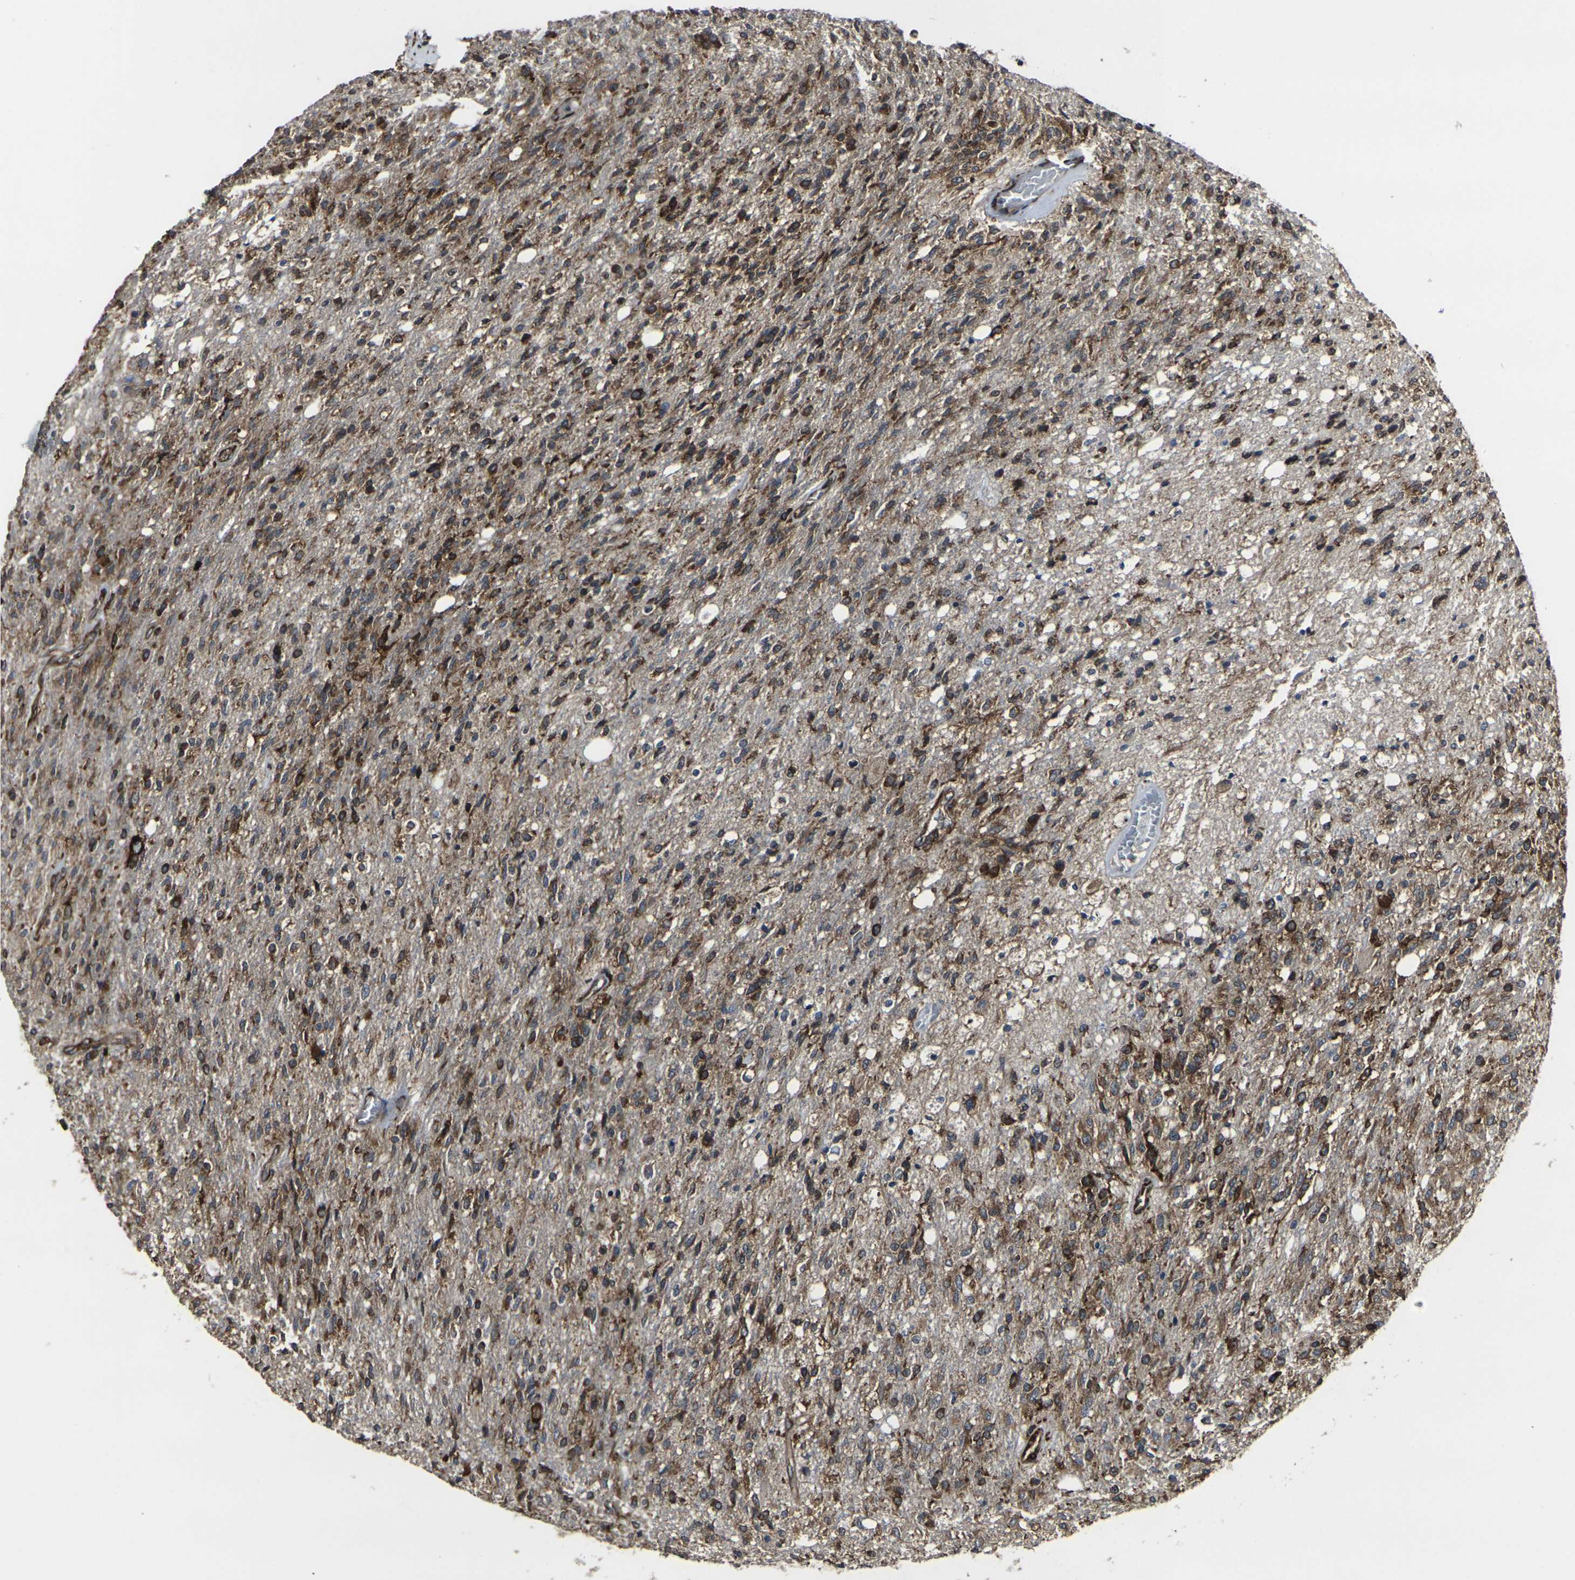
{"staining": {"intensity": "strong", "quantity": ">75%", "location": "cytoplasmic/membranous"}, "tissue": "glioma", "cell_type": "Tumor cells", "image_type": "cancer", "snomed": [{"axis": "morphology", "description": "Normal tissue, NOS"}, {"axis": "morphology", "description": "Glioma, malignant, High grade"}, {"axis": "topography", "description": "Cerebral cortex"}], "caption": "High-grade glioma (malignant) tissue shows strong cytoplasmic/membranous positivity in approximately >75% of tumor cells, visualized by immunohistochemistry.", "gene": "MARCHF2", "patient": {"sex": "male", "age": 77}}